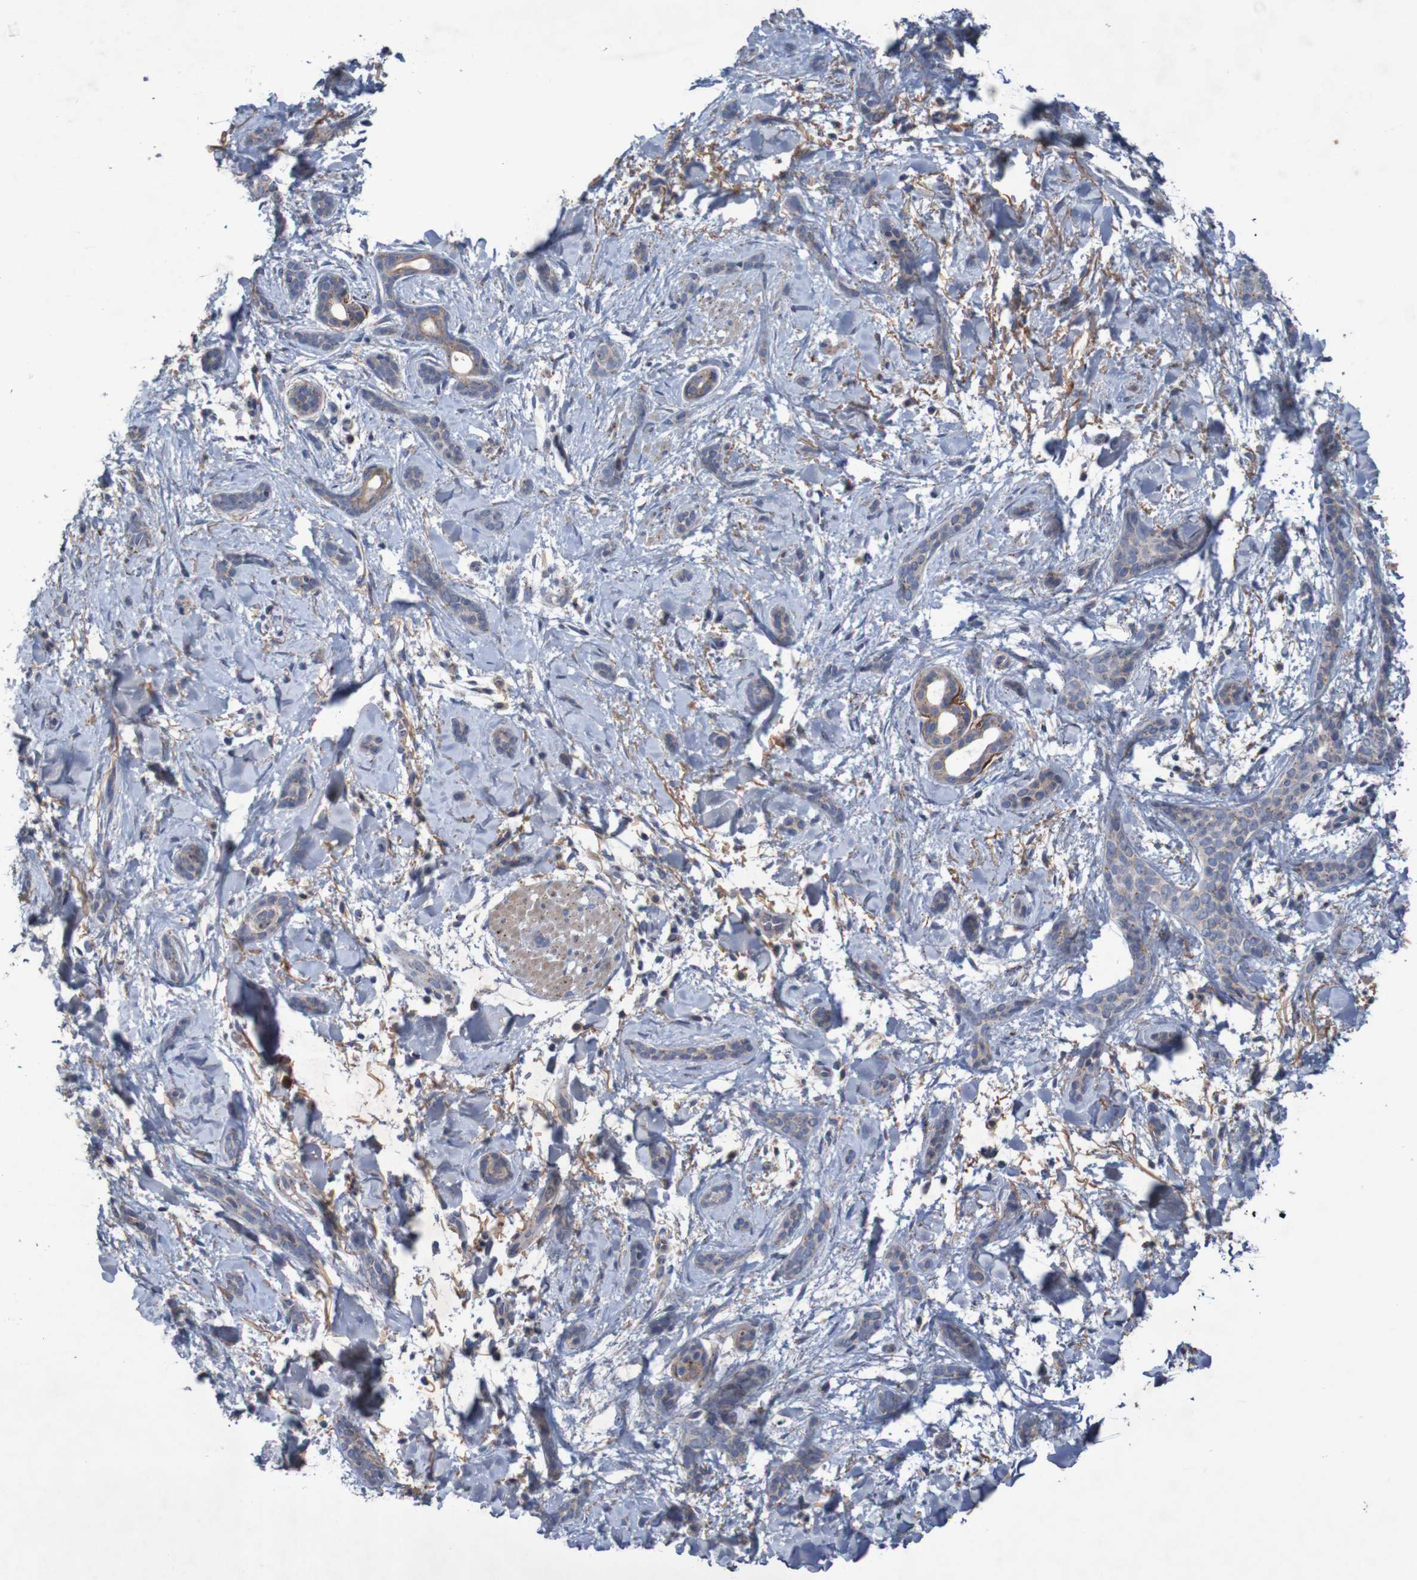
{"staining": {"intensity": "negative", "quantity": "none", "location": "none"}, "tissue": "skin cancer", "cell_type": "Tumor cells", "image_type": "cancer", "snomed": [{"axis": "morphology", "description": "Basal cell carcinoma"}, {"axis": "morphology", "description": "Adnexal tumor, benign"}, {"axis": "topography", "description": "Skin"}], "caption": "This micrograph is of basal cell carcinoma (skin) stained with immunohistochemistry (IHC) to label a protein in brown with the nuclei are counter-stained blue. There is no positivity in tumor cells.", "gene": "ANGPT4", "patient": {"sex": "female", "age": 42}}